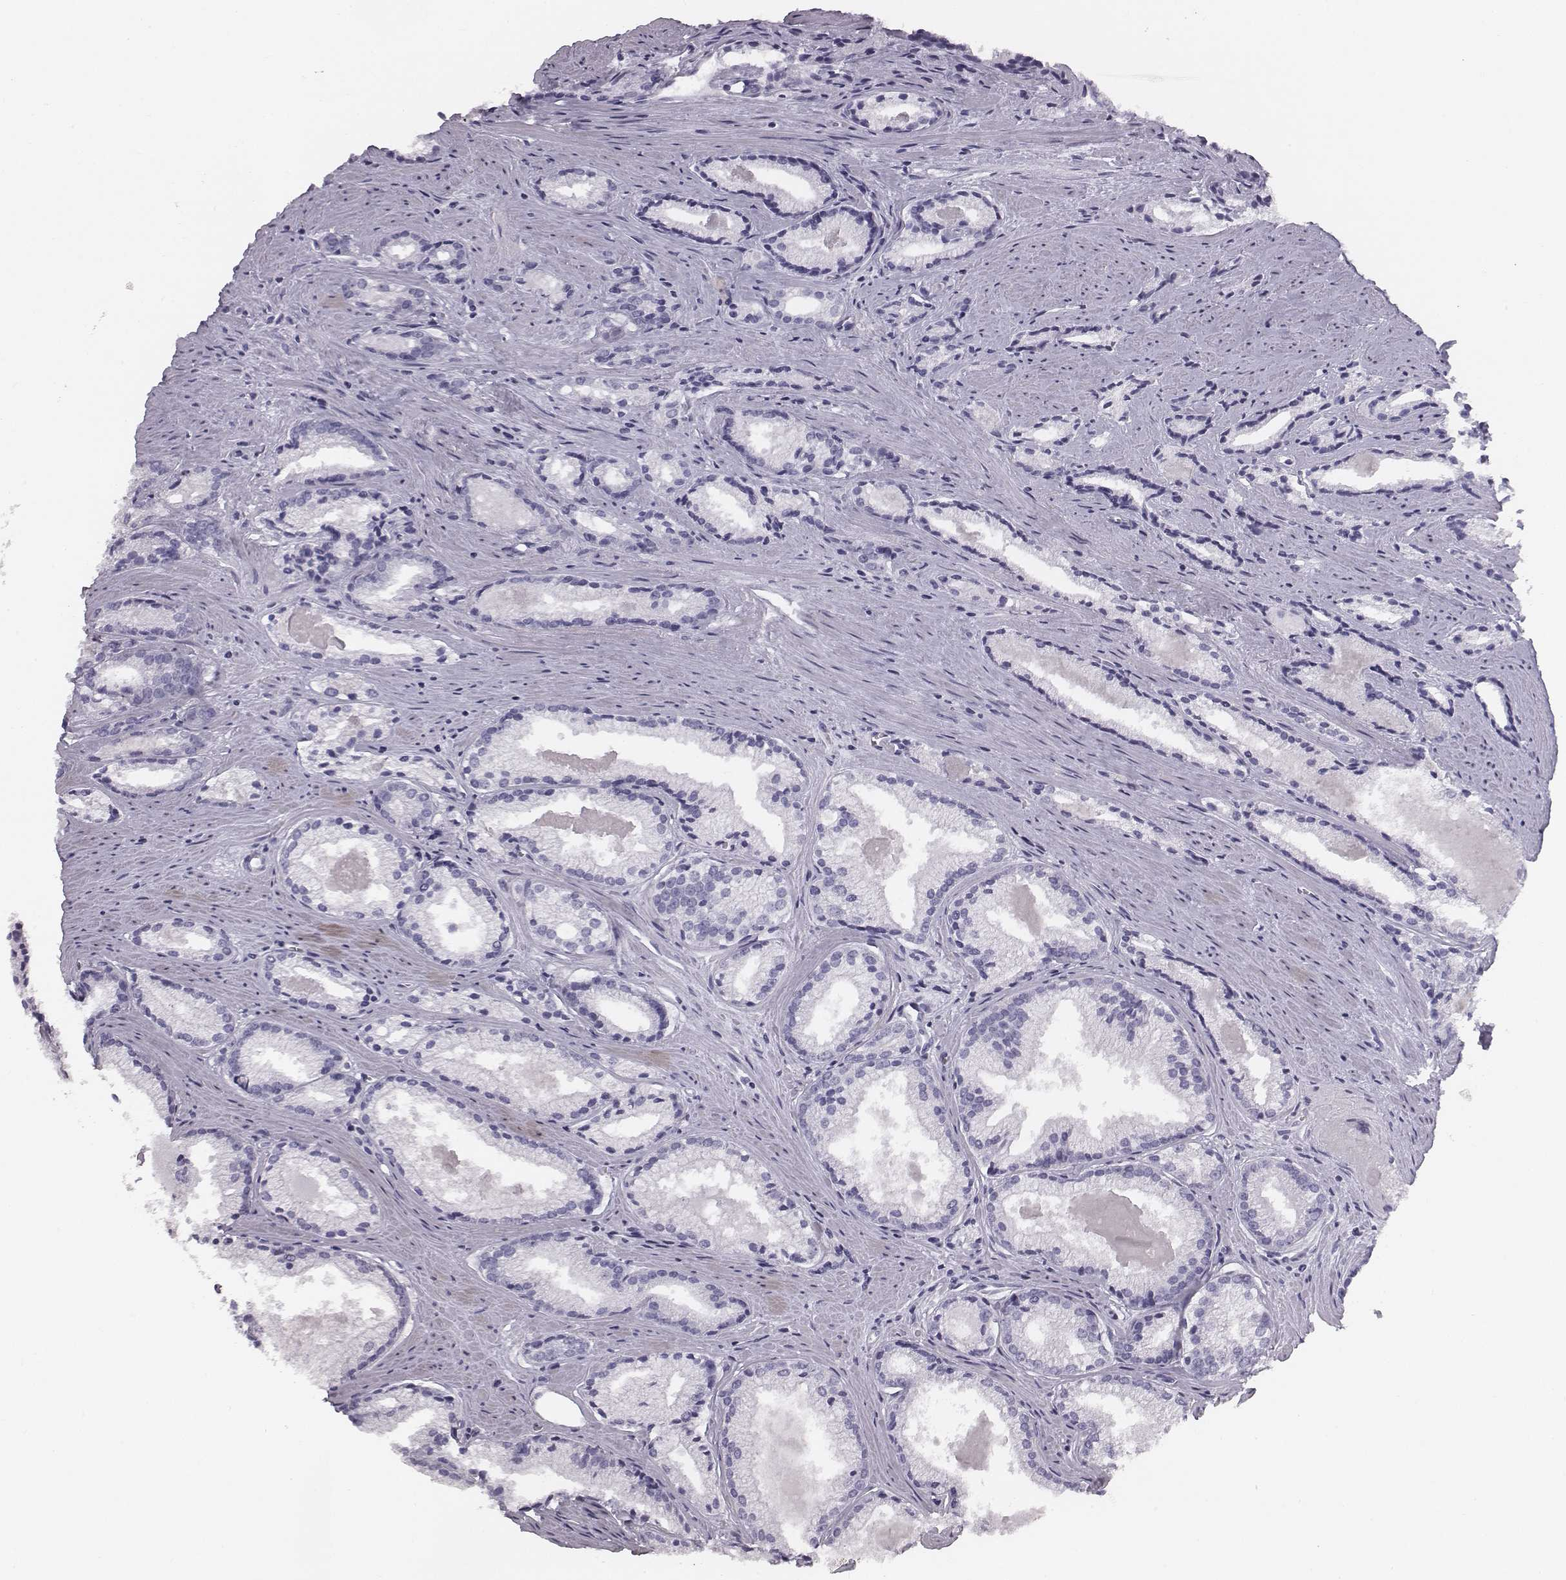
{"staining": {"intensity": "negative", "quantity": "none", "location": "none"}, "tissue": "prostate cancer", "cell_type": "Tumor cells", "image_type": "cancer", "snomed": [{"axis": "morphology", "description": "Adenocarcinoma, NOS"}, {"axis": "morphology", "description": "Adenocarcinoma, High grade"}, {"axis": "topography", "description": "Prostate"}], "caption": "IHC histopathology image of neoplastic tissue: adenocarcinoma (prostate) stained with DAB reveals no significant protein positivity in tumor cells. Nuclei are stained in blue.", "gene": "HBZ", "patient": {"sex": "male", "age": 70}}